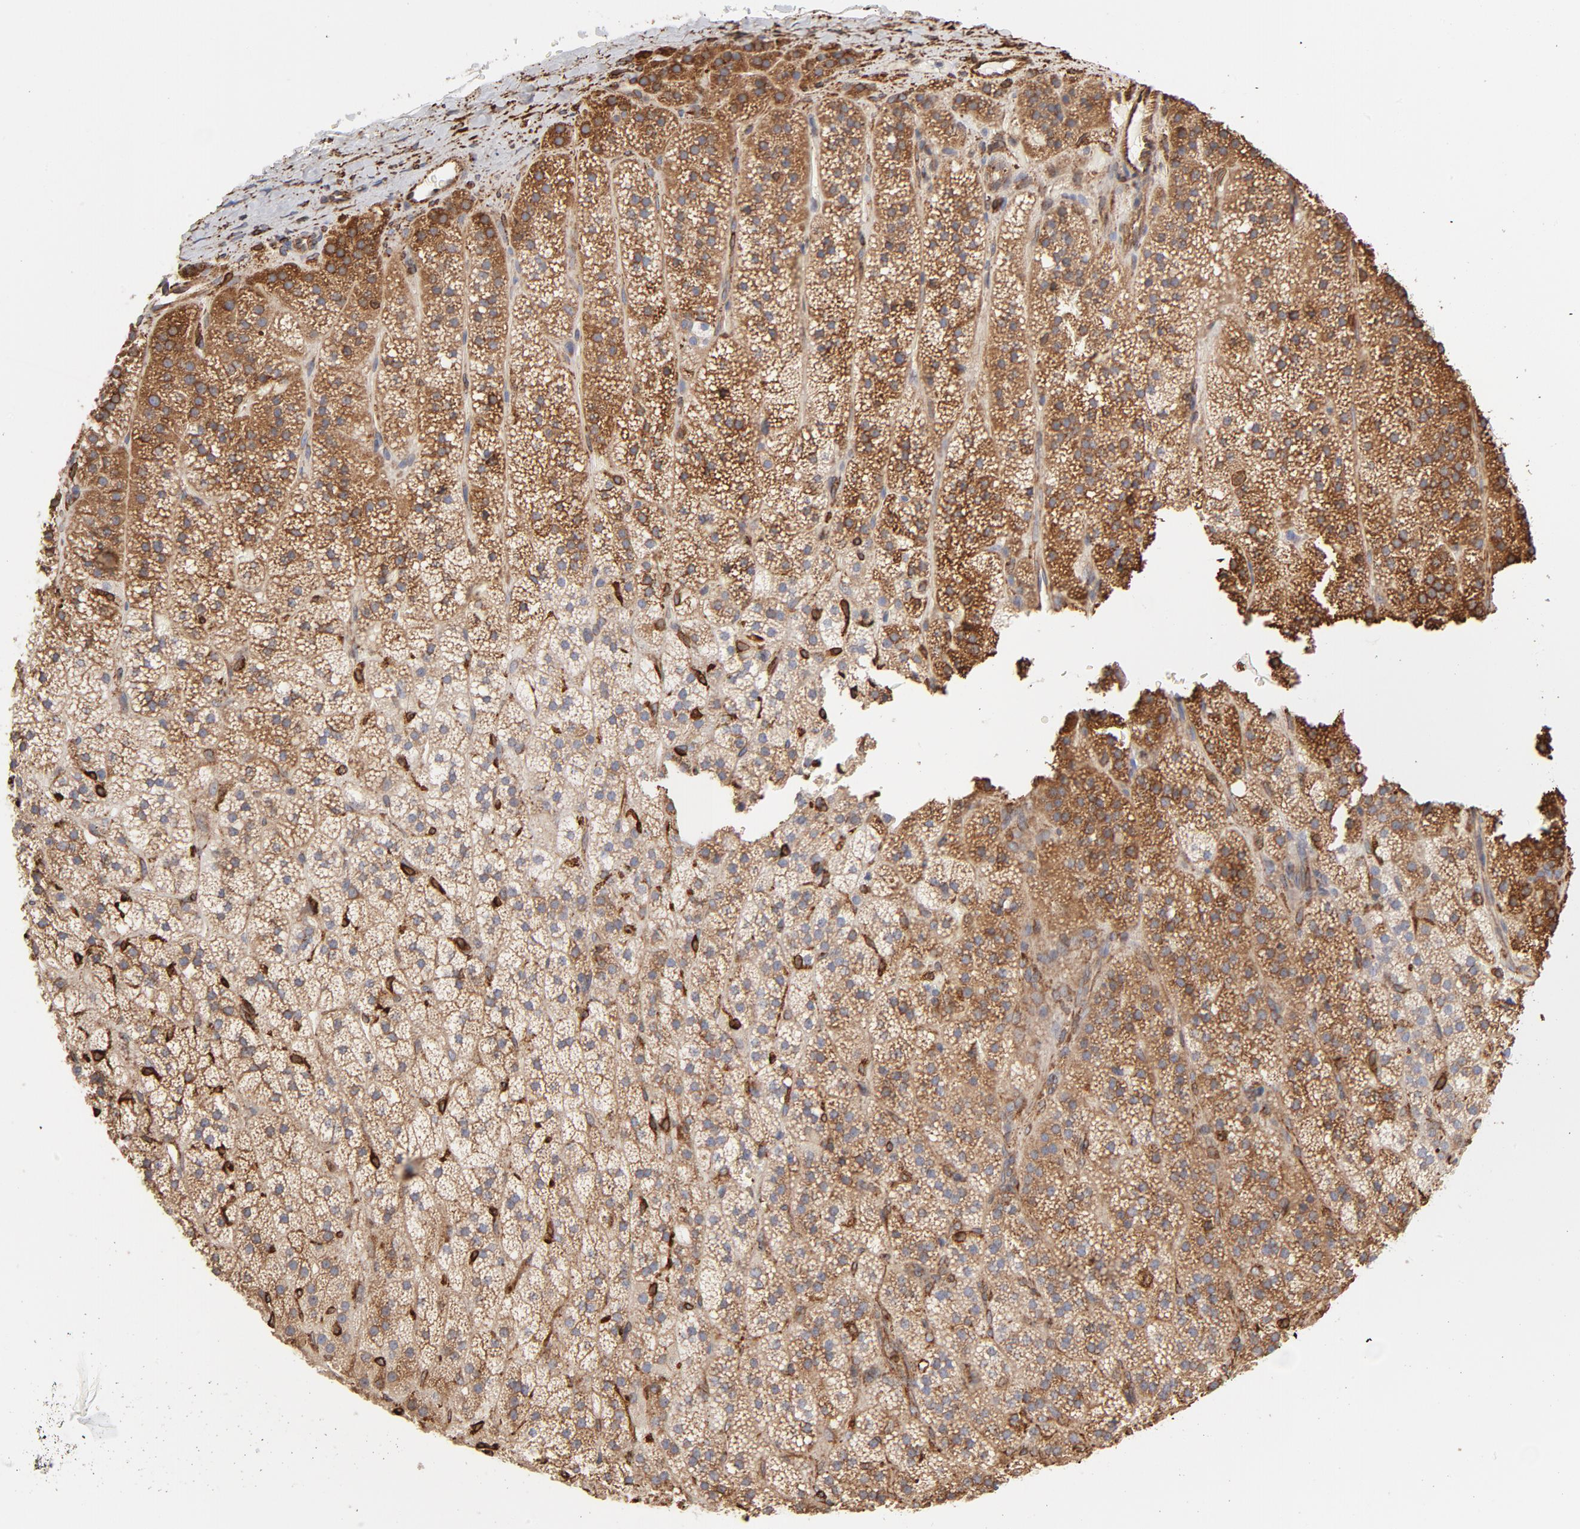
{"staining": {"intensity": "moderate", "quantity": ">75%", "location": "cytoplasmic/membranous"}, "tissue": "adrenal gland", "cell_type": "Glandular cells", "image_type": "normal", "snomed": [{"axis": "morphology", "description": "Normal tissue, NOS"}, {"axis": "topography", "description": "Adrenal gland"}], "caption": "Protein analysis of normal adrenal gland exhibits moderate cytoplasmic/membranous staining in approximately >75% of glandular cells. Using DAB (3,3'-diaminobenzidine) (brown) and hematoxylin (blue) stains, captured at high magnification using brightfield microscopy.", "gene": "CANX", "patient": {"sex": "male", "age": 35}}